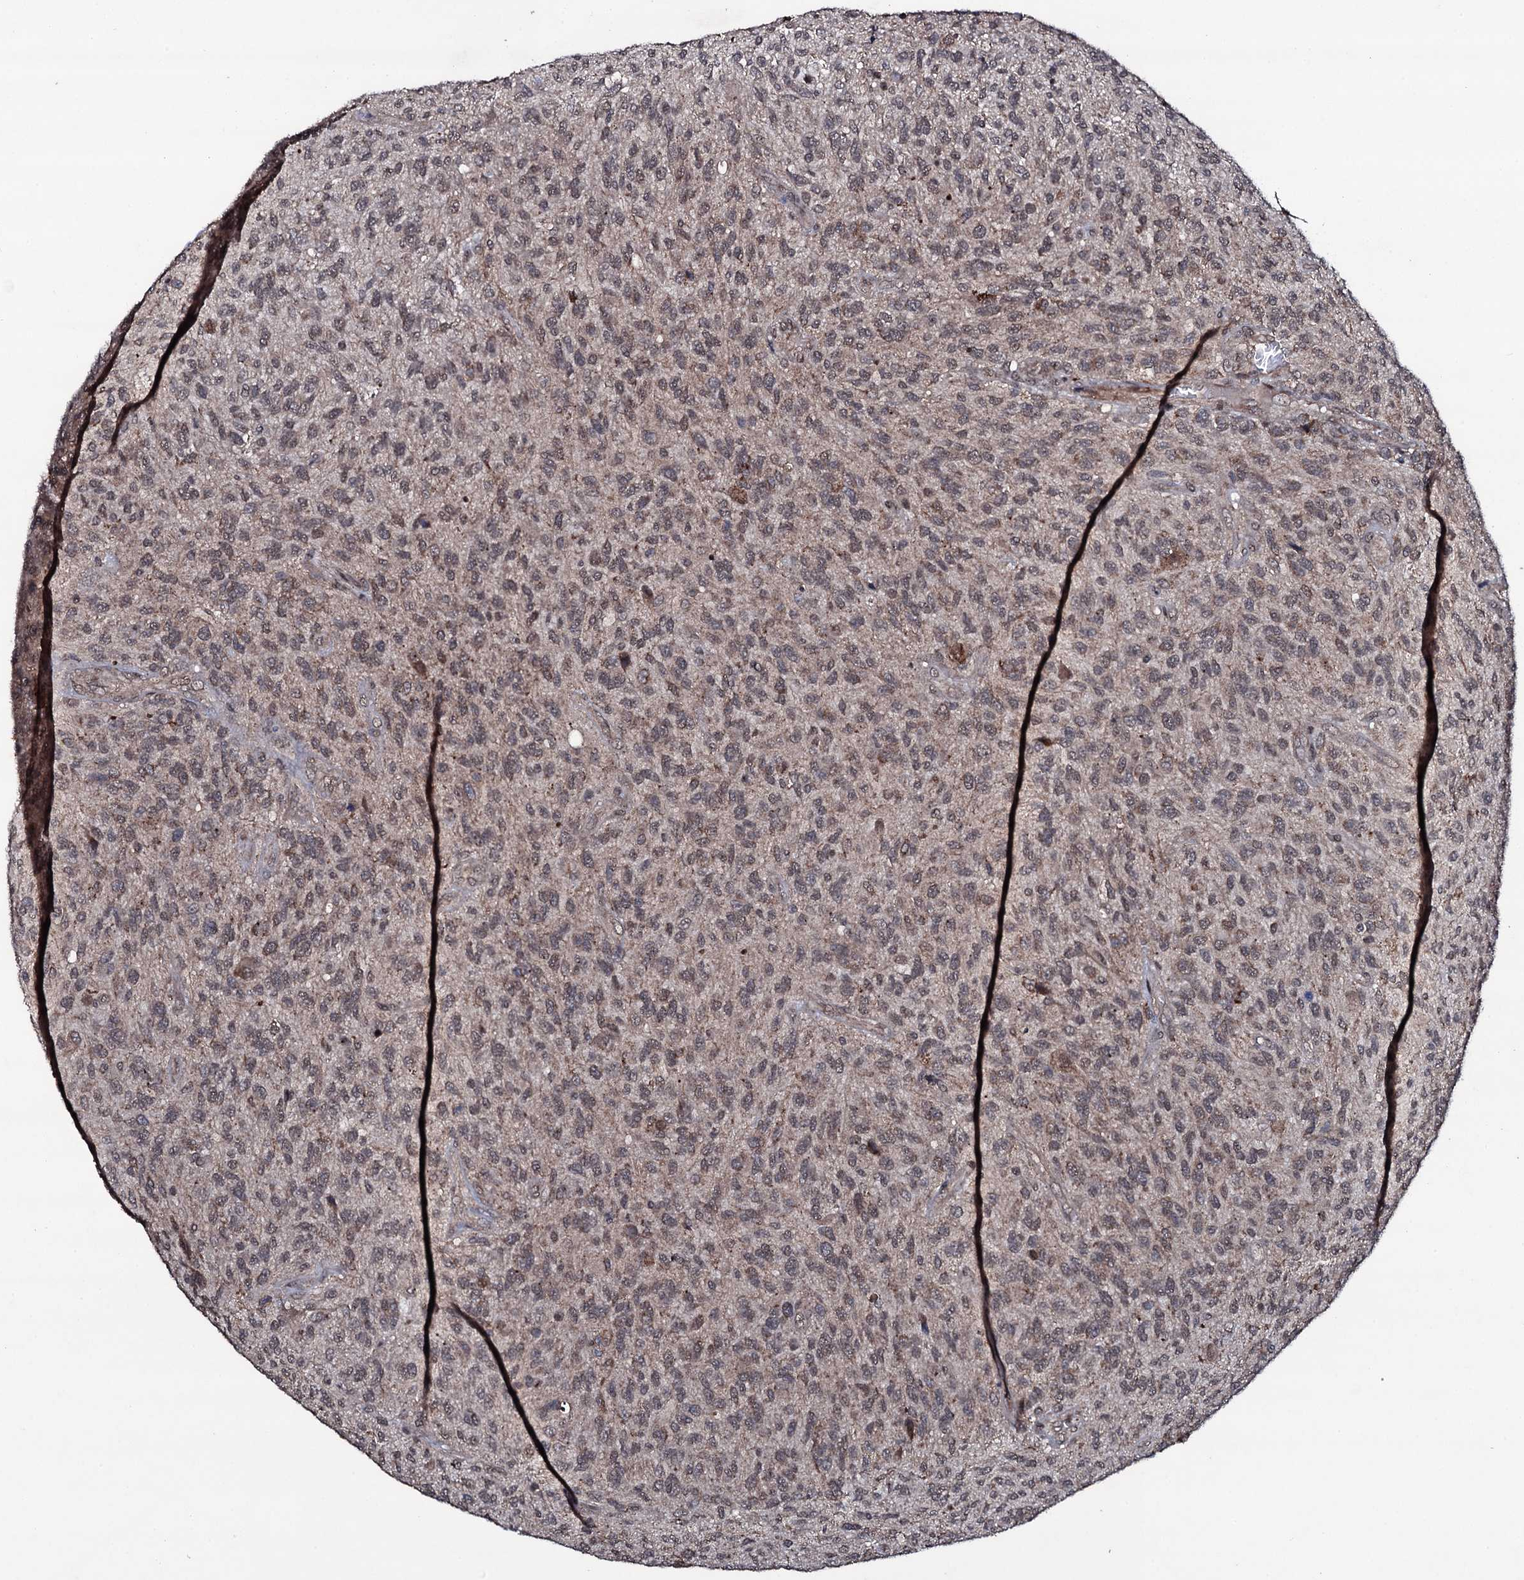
{"staining": {"intensity": "negative", "quantity": "none", "location": "none"}, "tissue": "glioma", "cell_type": "Tumor cells", "image_type": "cancer", "snomed": [{"axis": "morphology", "description": "Glioma, malignant, High grade"}, {"axis": "topography", "description": "Brain"}], "caption": "The micrograph demonstrates no staining of tumor cells in malignant glioma (high-grade).", "gene": "MRPS31", "patient": {"sex": "male", "age": 47}}